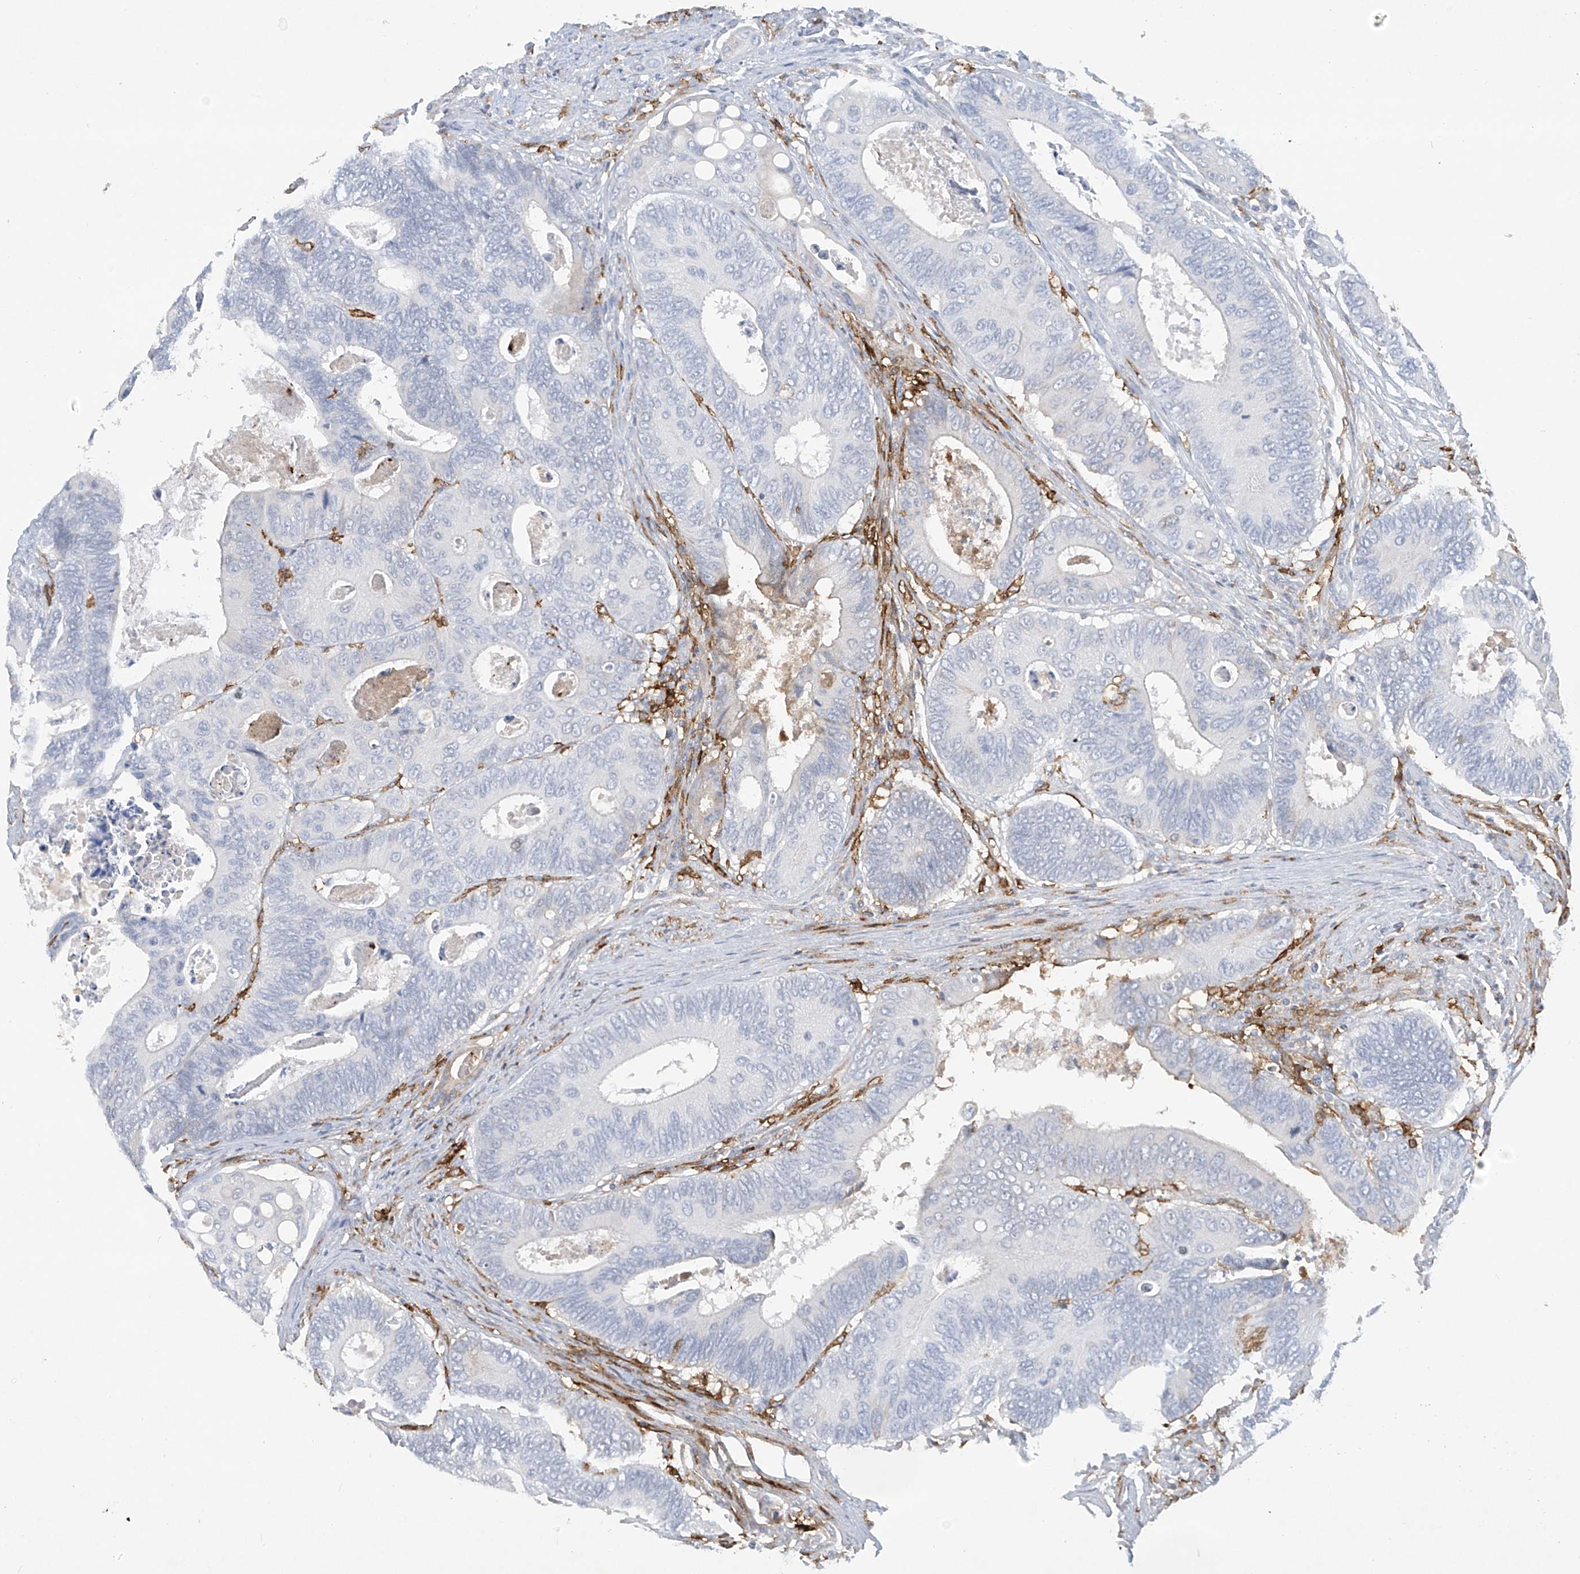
{"staining": {"intensity": "negative", "quantity": "none", "location": "none"}, "tissue": "colorectal cancer", "cell_type": "Tumor cells", "image_type": "cancer", "snomed": [{"axis": "morphology", "description": "Inflammation, NOS"}, {"axis": "morphology", "description": "Adenocarcinoma, NOS"}, {"axis": "topography", "description": "Colon"}], "caption": "DAB (3,3'-diaminobenzidine) immunohistochemical staining of adenocarcinoma (colorectal) exhibits no significant expression in tumor cells.", "gene": "FCGR3A", "patient": {"sex": "male", "age": 72}}